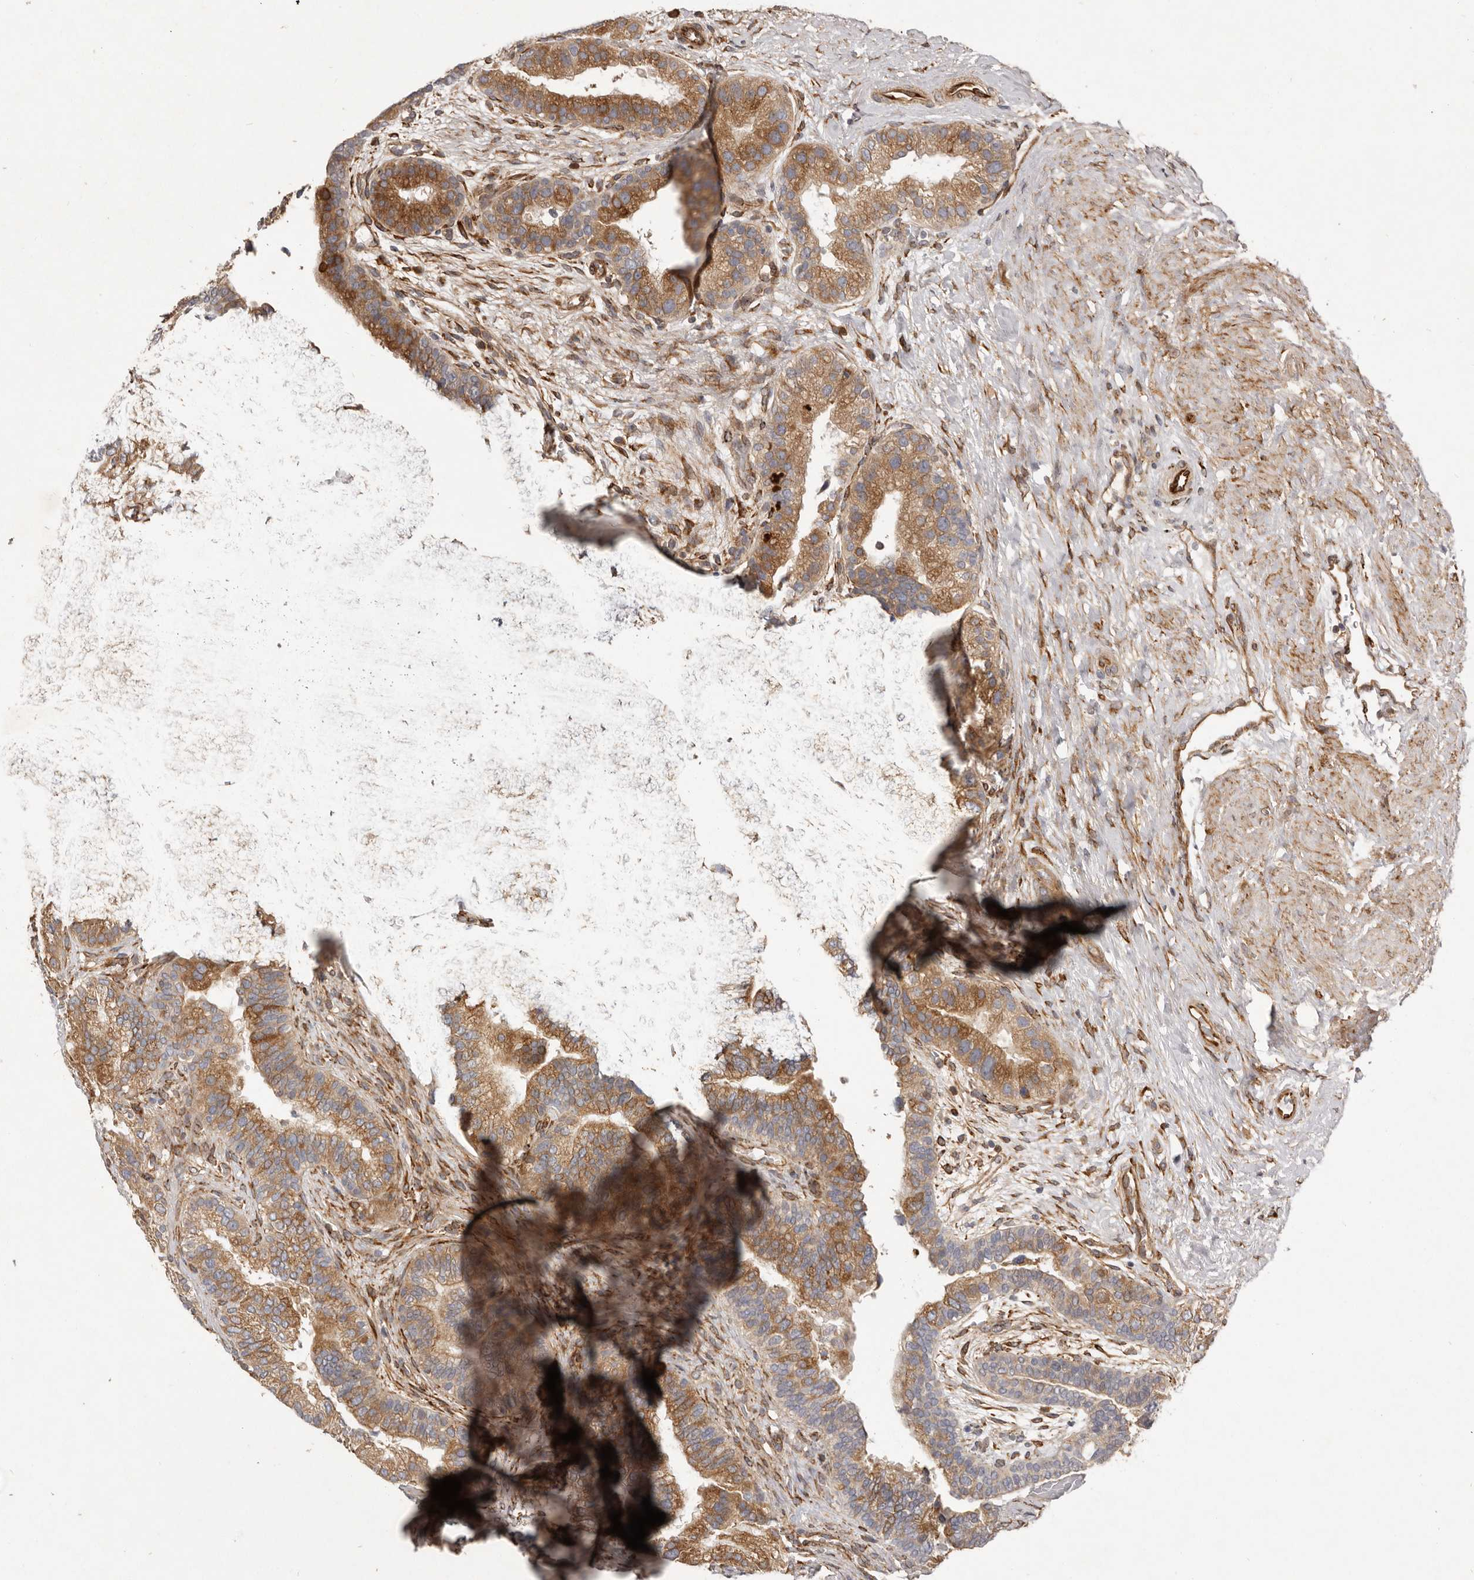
{"staining": {"intensity": "moderate", "quantity": ">75%", "location": "cytoplasmic/membranous"}, "tissue": "prostate cancer", "cell_type": "Tumor cells", "image_type": "cancer", "snomed": [{"axis": "morphology", "description": "Adenocarcinoma, High grade"}, {"axis": "topography", "description": "Prostate"}], "caption": "Brown immunohistochemical staining in human prostate high-grade adenocarcinoma displays moderate cytoplasmic/membranous positivity in approximately >75% of tumor cells. (Stains: DAB (3,3'-diaminobenzidine) in brown, nuclei in blue, Microscopy: brightfield microscopy at high magnification).", "gene": "WDTC1", "patient": {"sex": "male", "age": 56}}